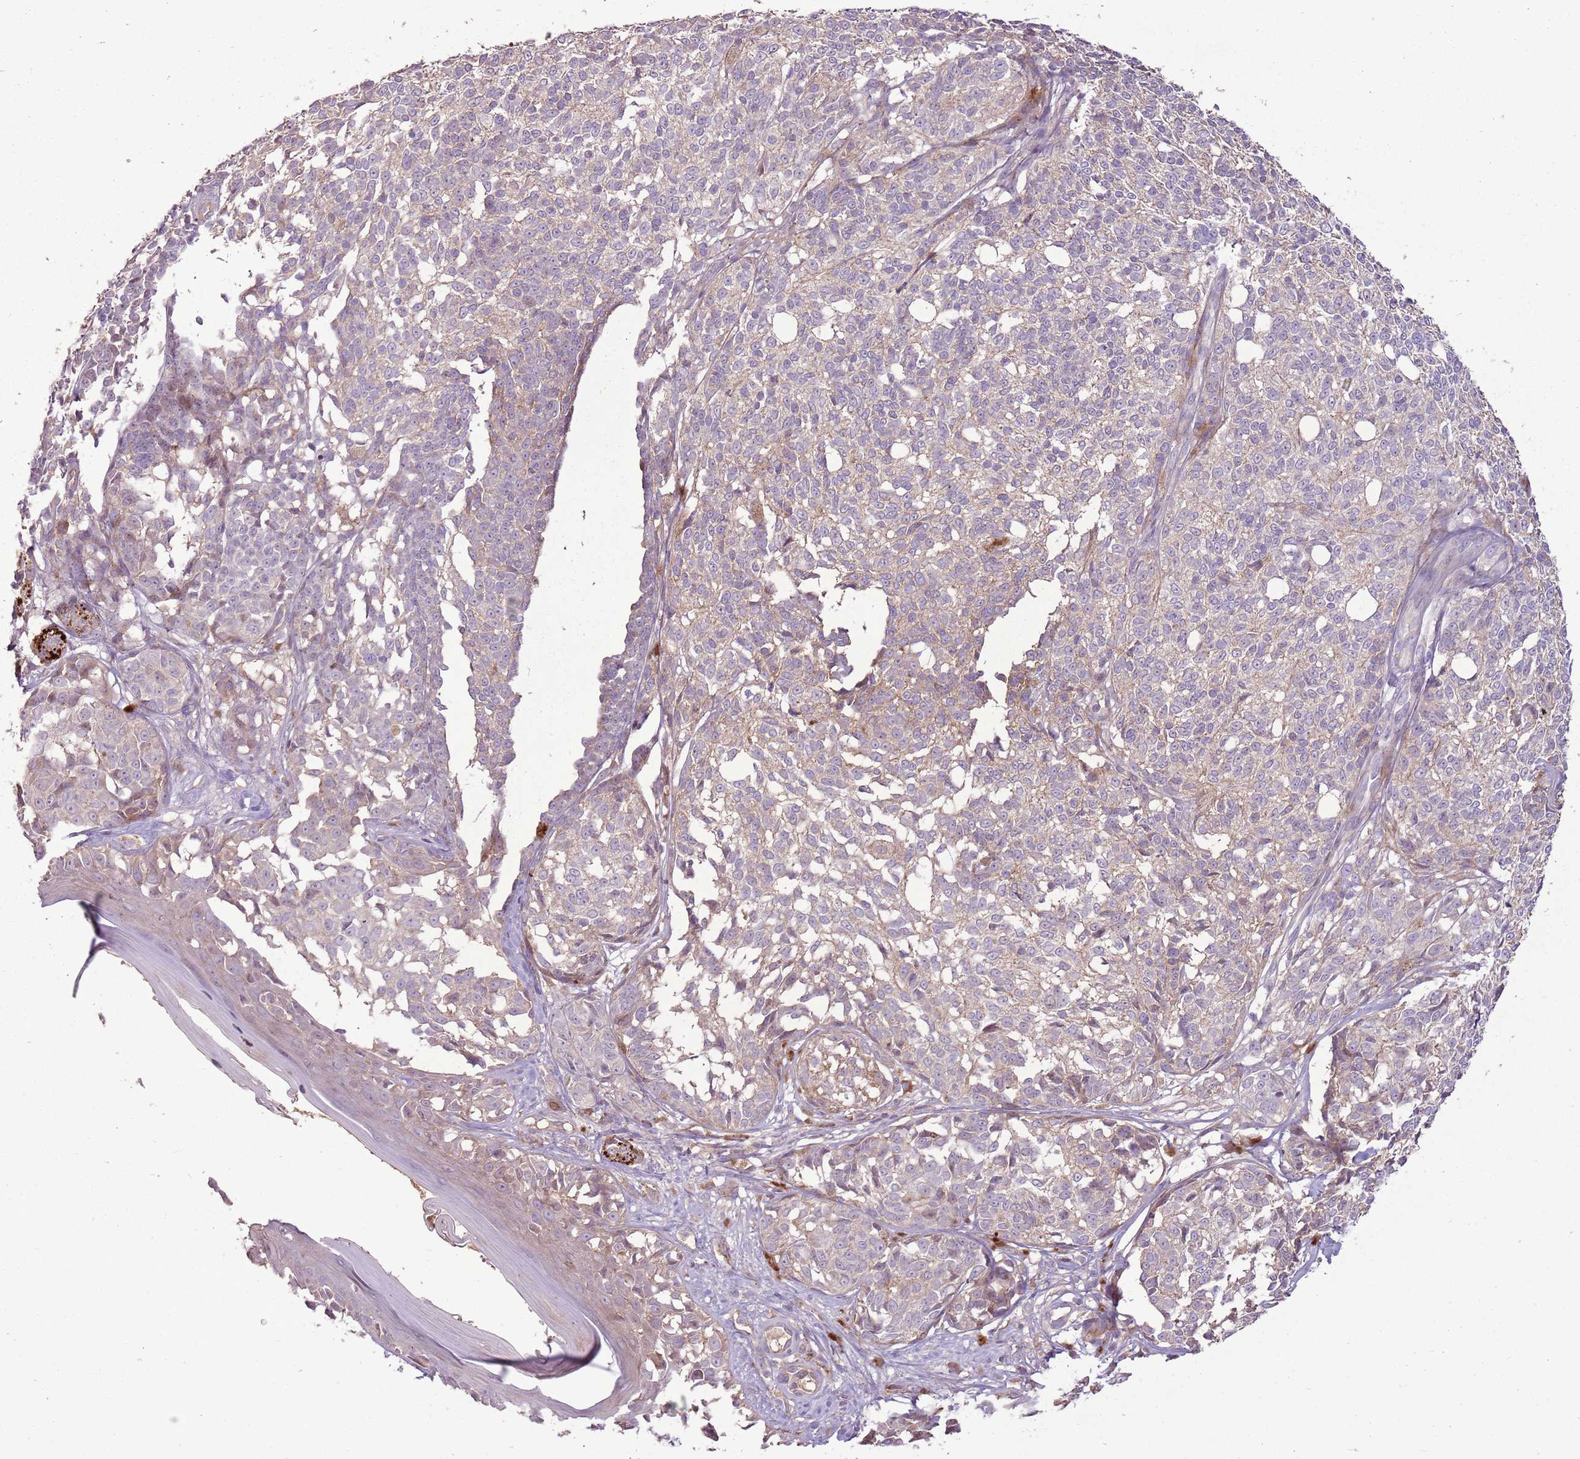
{"staining": {"intensity": "weak", "quantity": "<25%", "location": "cytoplasmic/membranous"}, "tissue": "melanoma", "cell_type": "Tumor cells", "image_type": "cancer", "snomed": [{"axis": "morphology", "description": "Malignant melanoma, NOS"}, {"axis": "topography", "description": "Skin of upper extremity"}], "caption": "High magnification brightfield microscopy of melanoma stained with DAB (brown) and counterstained with hematoxylin (blue): tumor cells show no significant positivity. The staining was performed using DAB to visualize the protein expression in brown, while the nuclei were stained in blue with hematoxylin (Magnification: 20x).", "gene": "ANKRD24", "patient": {"sex": "male", "age": 40}}